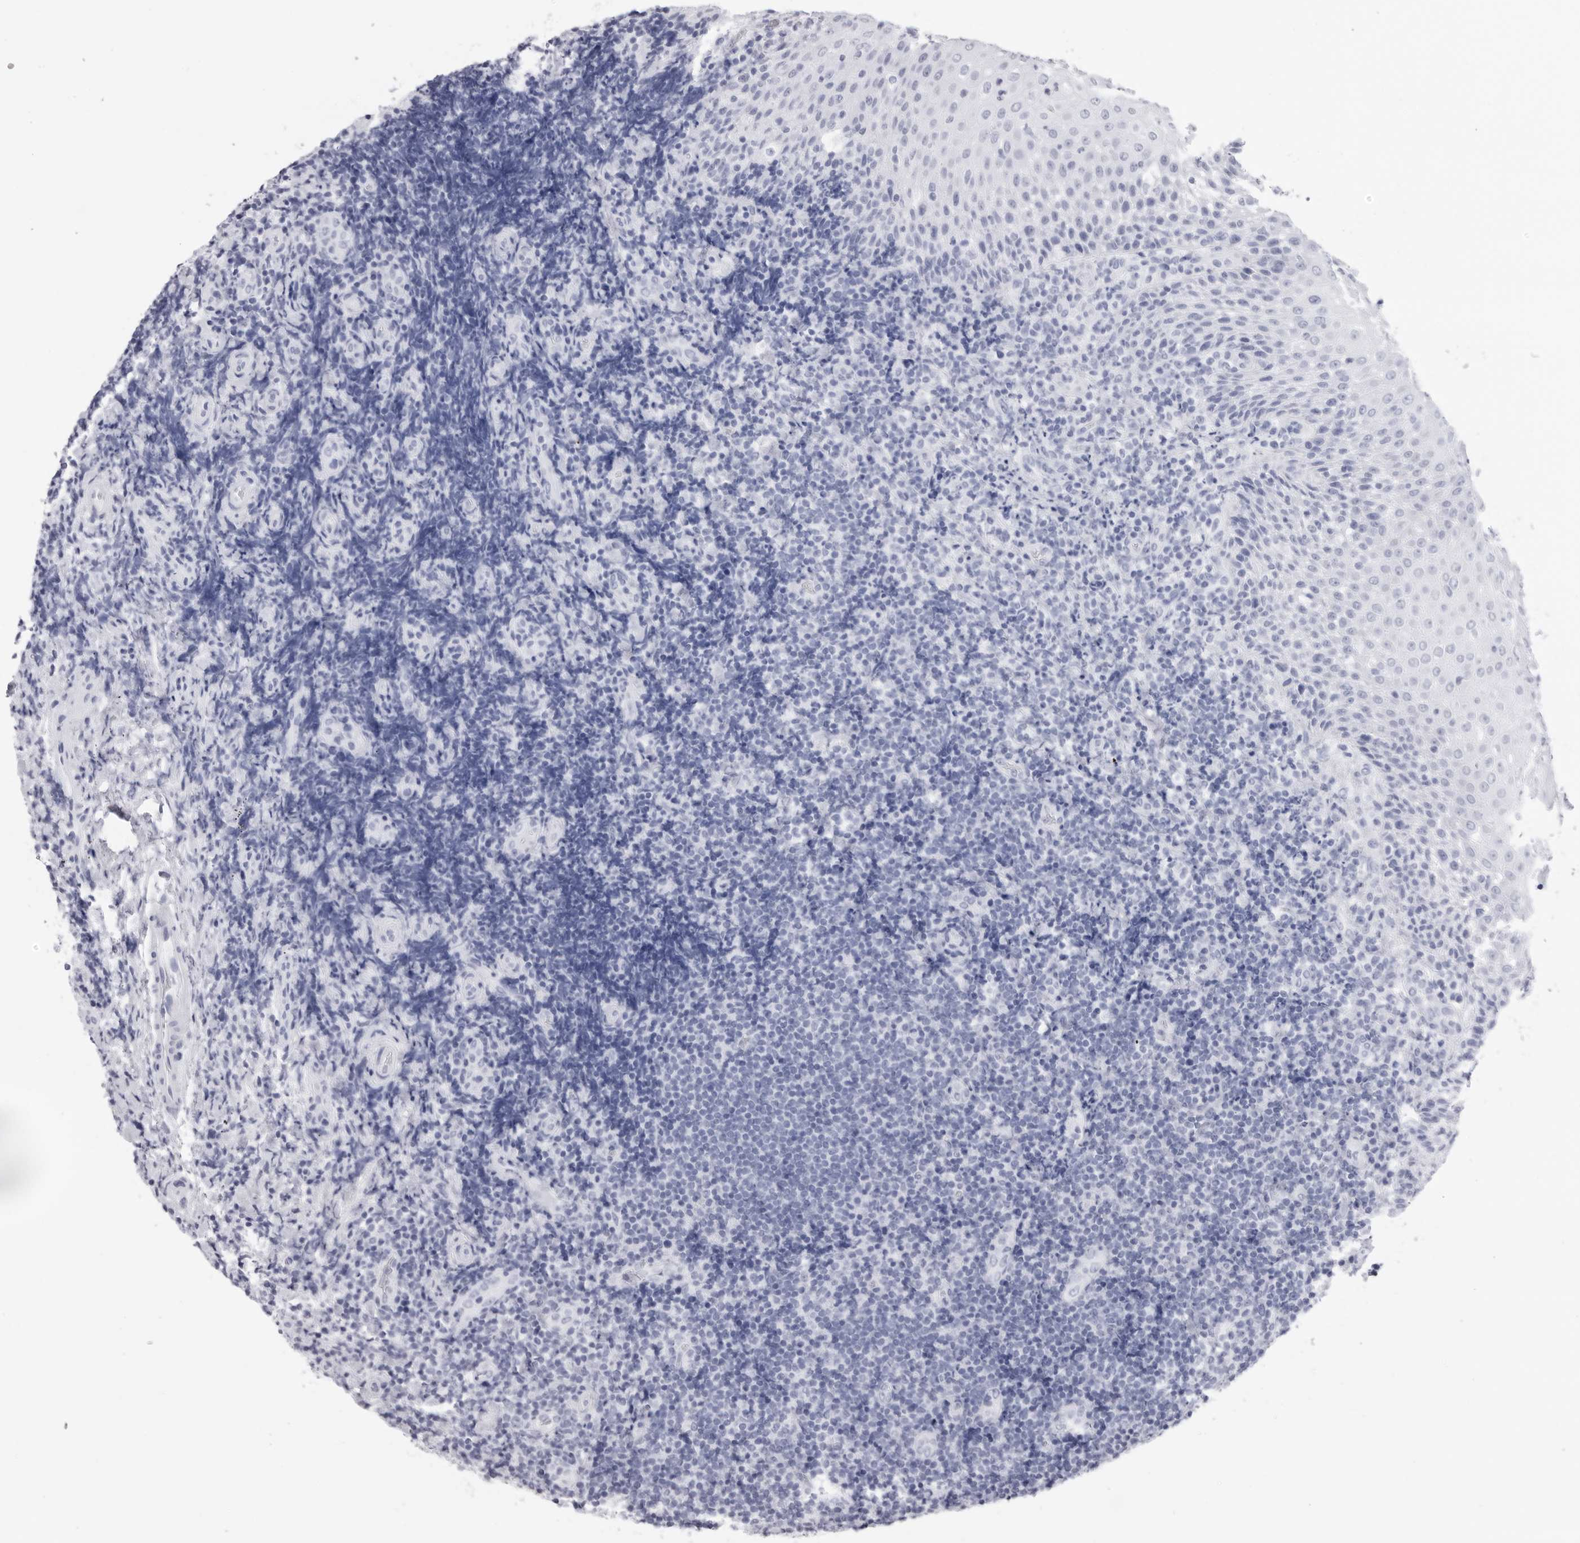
{"staining": {"intensity": "negative", "quantity": "none", "location": "none"}, "tissue": "lymphoma", "cell_type": "Tumor cells", "image_type": "cancer", "snomed": [{"axis": "morphology", "description": "Malignant lymphoma, non-Hodgkin's type, High grade"}, {"axis": "topography", "description": "Tonsil"}], "caption": "Malignant lymphoma, non-Hodgkin's type (high-grade) stained for a protein using IHC shows no expression tumor cells.", "gene": "CST2", "patient": {"sex": "female", "age": 36}}